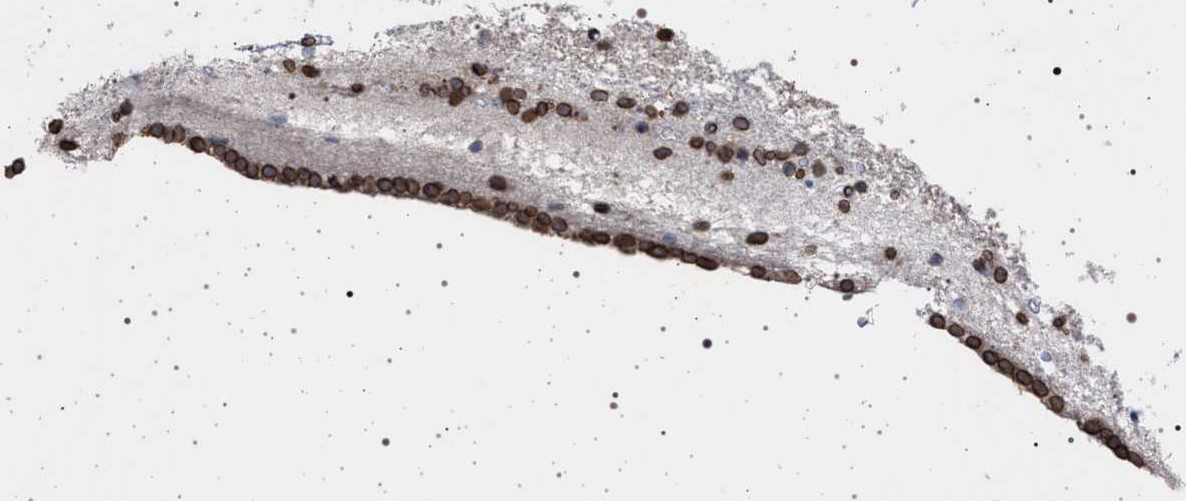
{"staining": {"intensity": "moderate", "quantity": "25%-75%", "location": "cytoplasmic/membranous,nuclear"}, "tissue": "caudate", "cell_type": "Glial cells", "image_type": "normal", "snomed": [{"axis": "morphology", "description": "Normal tissue, NOS"}, {"axis": "topography", "description": "Lateral ventricle wall"}], "caption": "The histopathology image shows staining of unremarkable caudate, revealing moderate cytoplasmic/membranous,nuclear protein expression (brown color) within glial cells.", "gene": "ING2", "patient": {"sex": "male", "age": 45}}